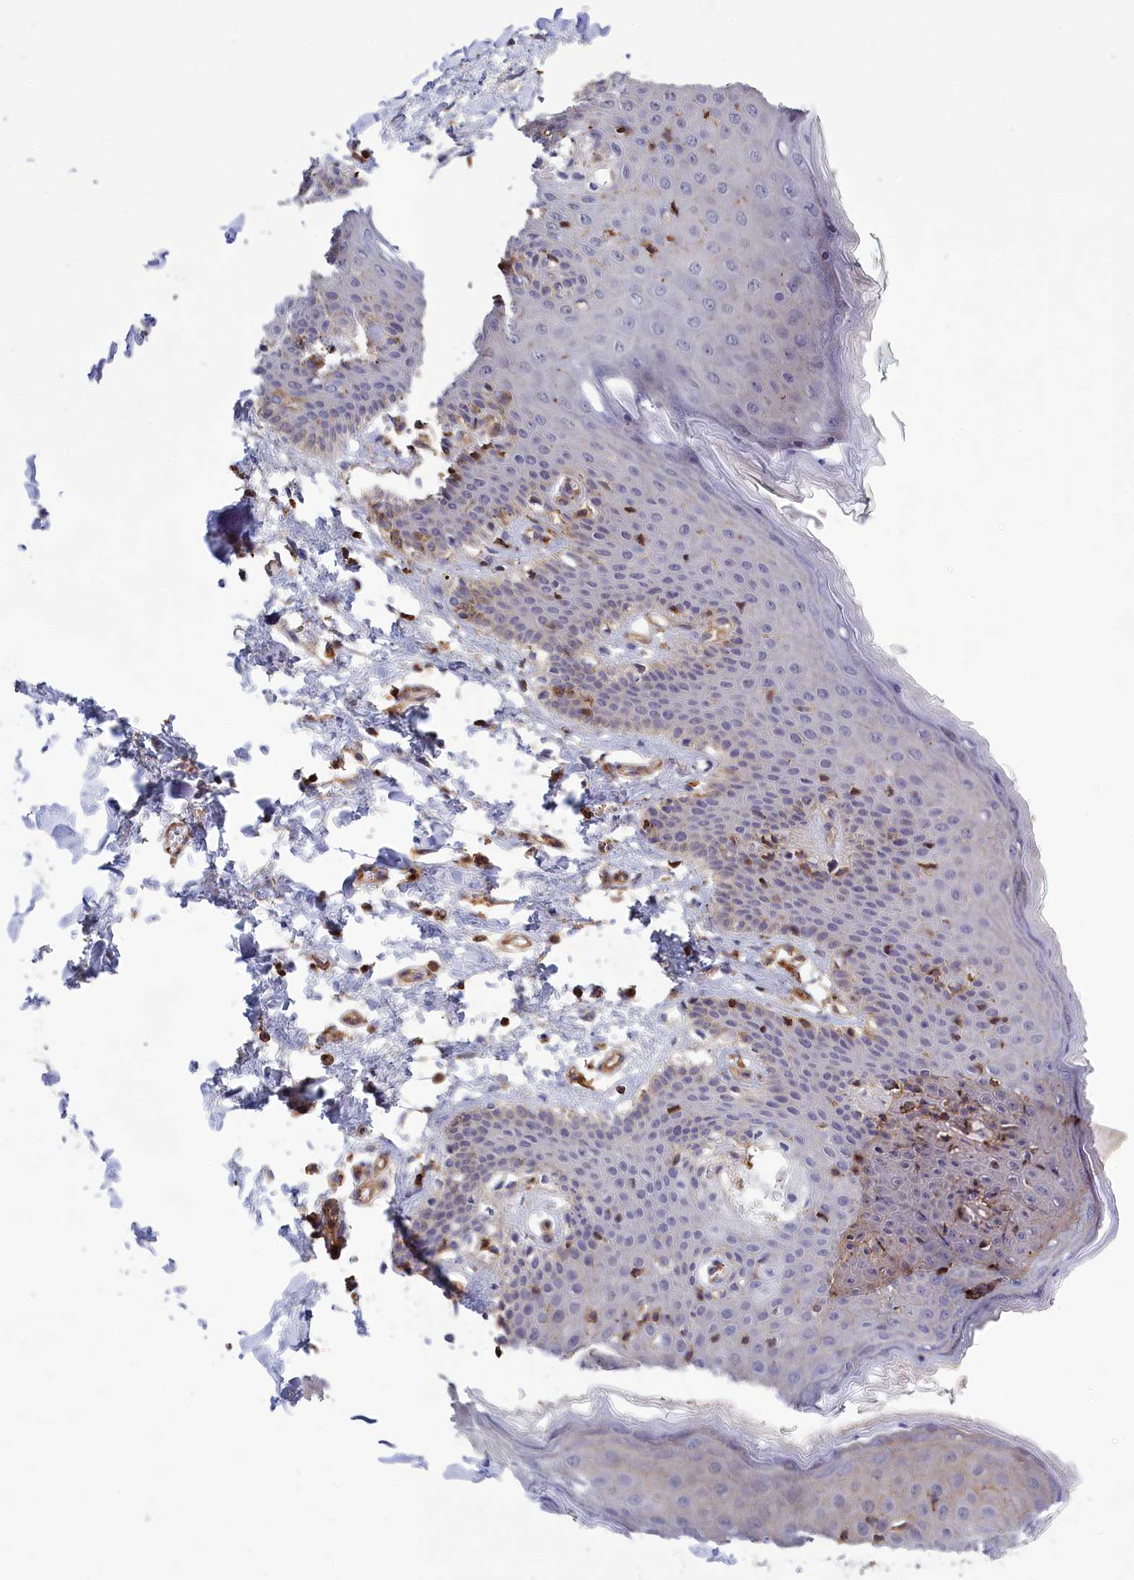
{"staining": {"intensity": "weak", "quantity": "<25%", "location": "cytoplasmic/membranous"}, "tissue": "skin", "cell_type": "Epidermal cells", "image_type": "normal", "snomed": [{"axis": "morphology", "description": "Normal tissue, NOS"}, {"axis": "topography", "description": "Vulva"}], "caption": "High power microscopy image of an IHC histopathology image of benign skin, revealing no significant staining in epidermal cells.", "gene": "ANKRD27", "patient": {"sex": "female", "age": 66}}